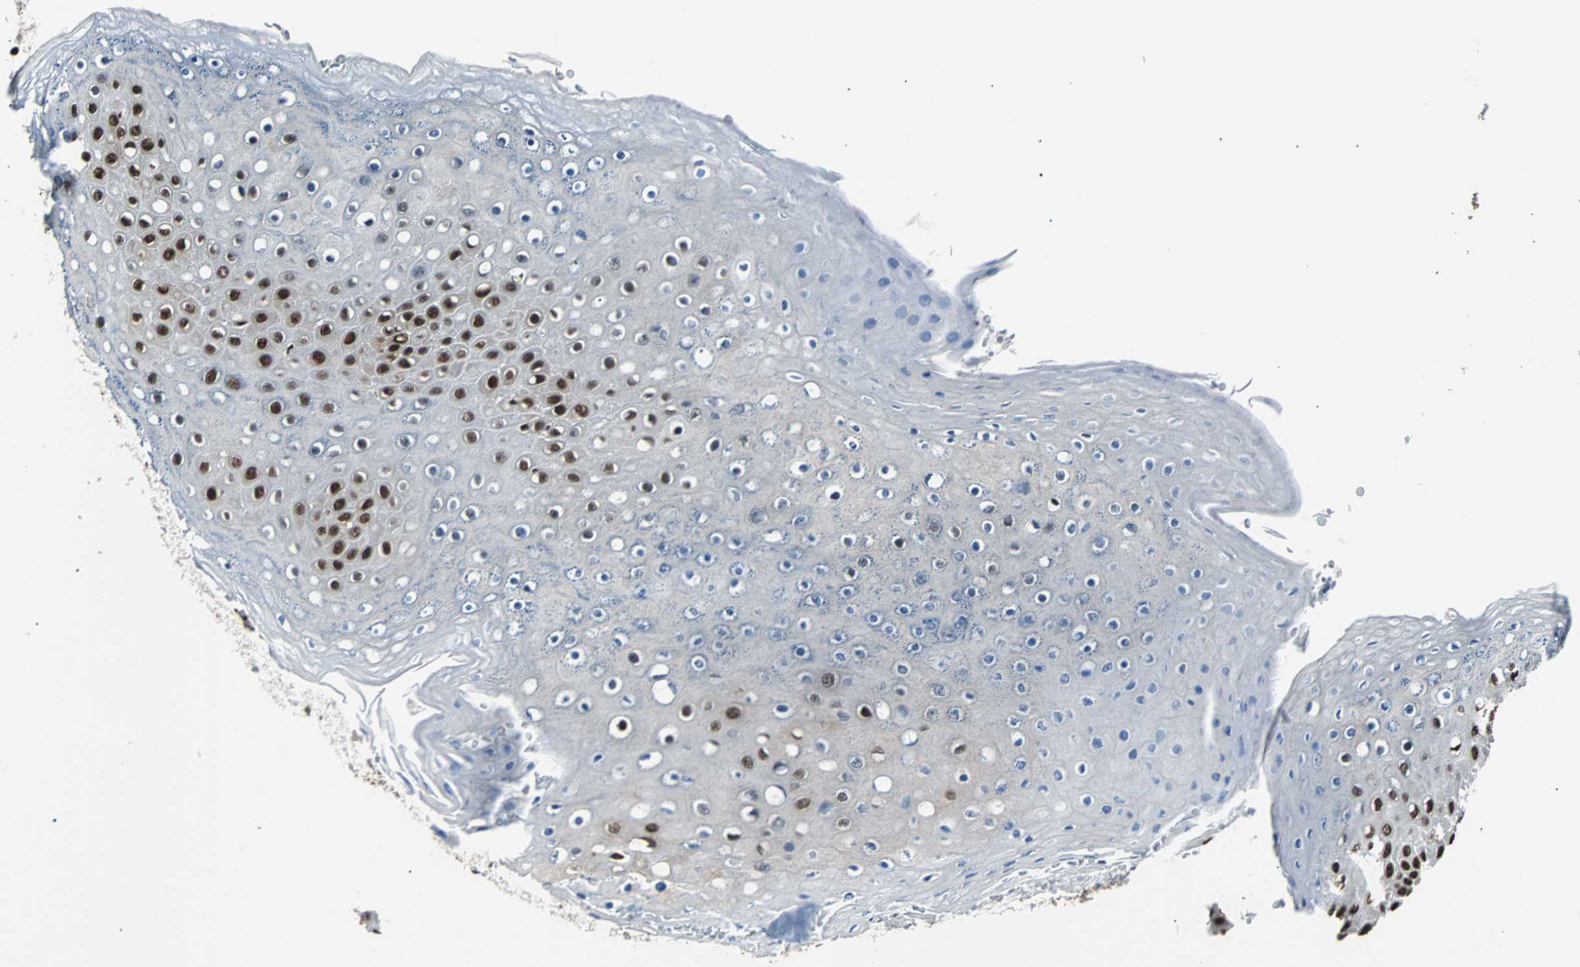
{"staining": {"intensity": "strong", "quantity": ">75%", "location": "nuclear"}, "tissue": "skin", "cell_type": "Epidermal cells", "image_type": "normal", "snomed": [{"axis": "morphology", "description": "Normal tissue, NOS"}, {"axis": "topography", "description": "Anal"}], "caption": "Benign skin reveals strong nuclear positivity in approximately >75% of epidermal cells (brown staining indicates protein expression, while blue staining denotes nuclei)..", "gene": "FUBP1", "patient": {"sex": "female", "age": 46}}